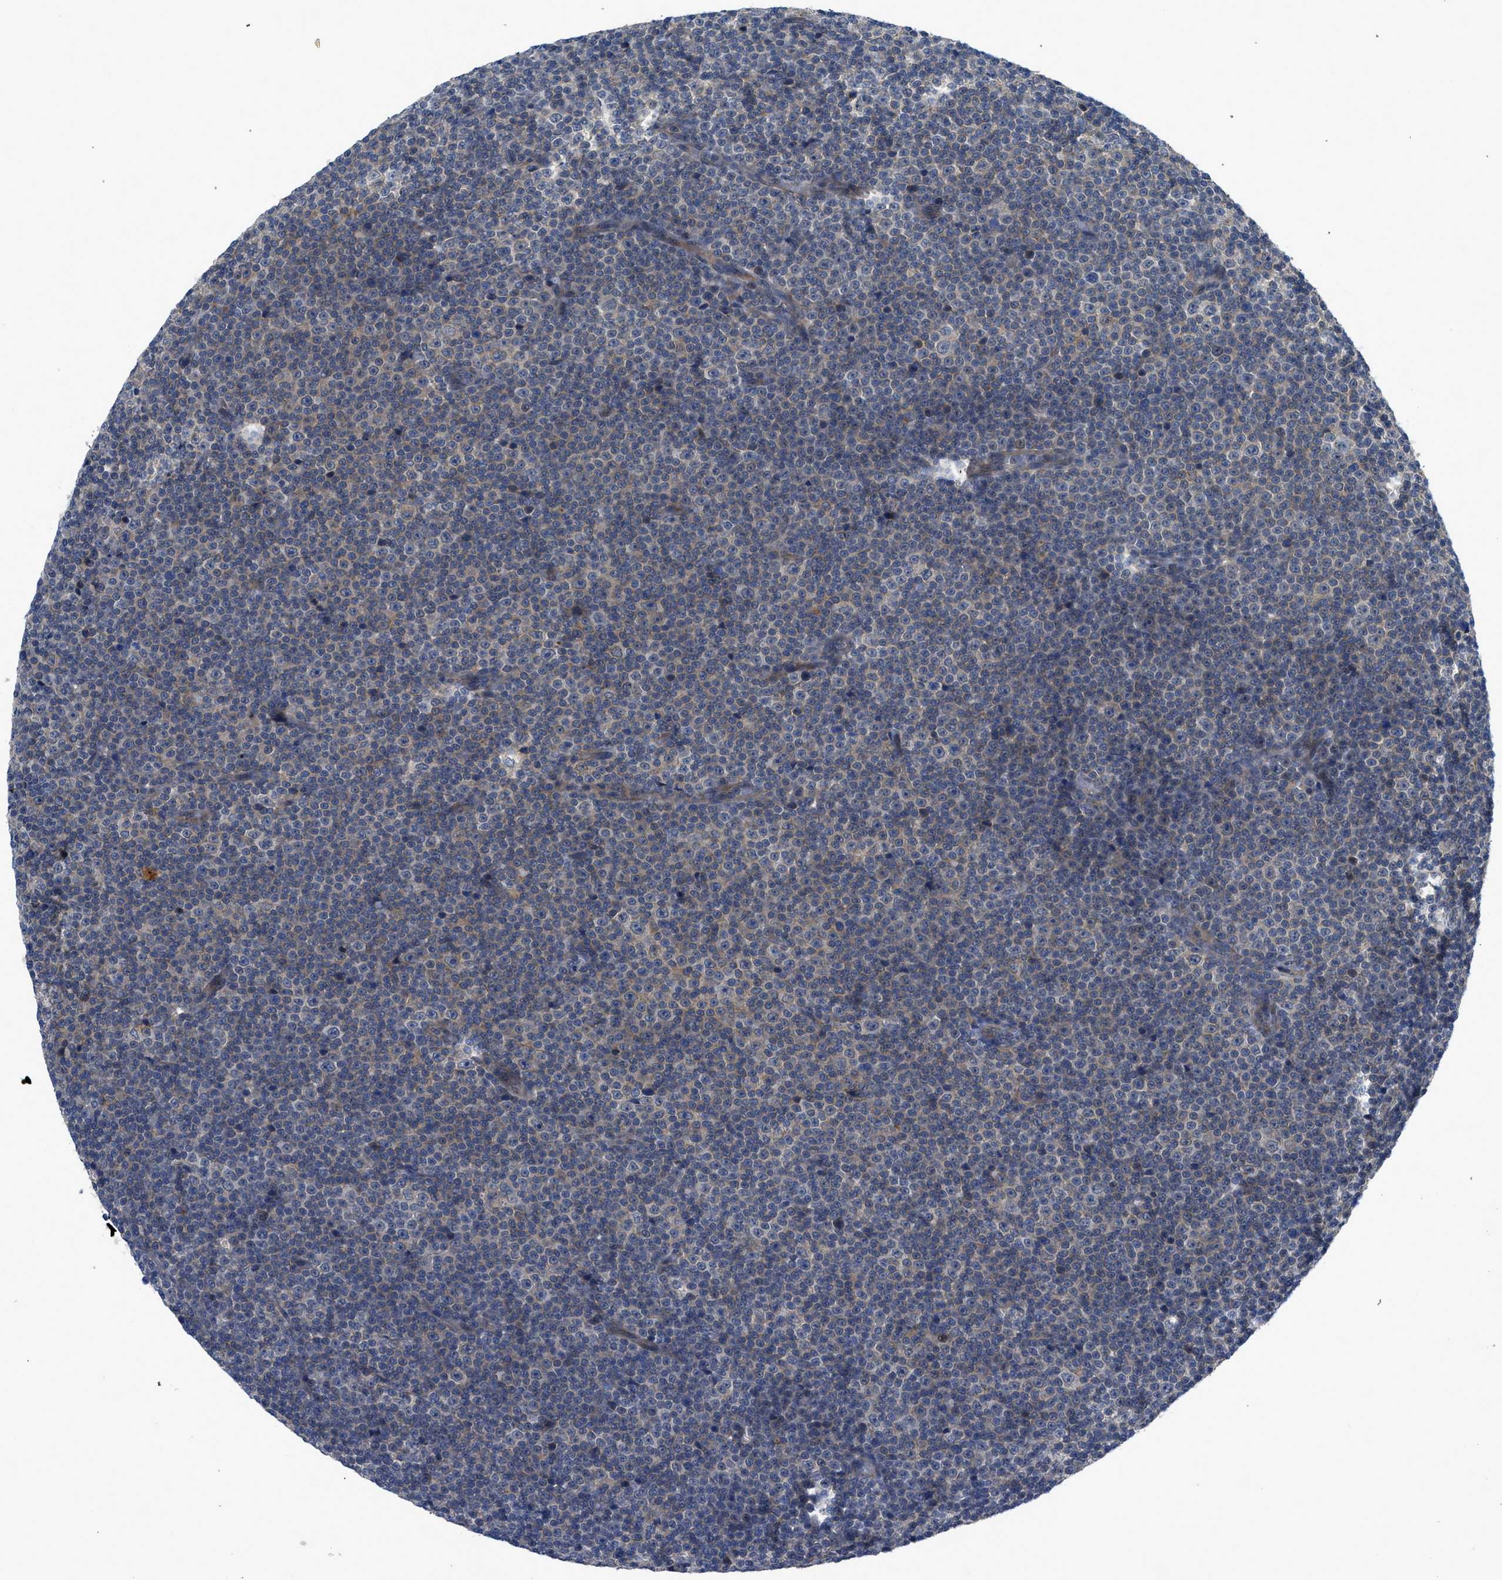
{"staining": {"intensity": "negative", "quantity": "none", "location": "none"}, "tissue": "lymphoma", "cell_type": "Tumor cells", "image_type": "cancer", "snomed": [{"axis": "morphology", "description": "Malignant lymphoma, non-Hodgkin's type, Low grade"}, {"axis": "topography", "description": "Lymph node"}], "caption": "The micrograph demonstrates no staining of tumor cells in low-grade malignant lymphoma, non-Hodgkin's type.", "gene": "PANX1", "patient": {"sex": "female", "age": 67}}